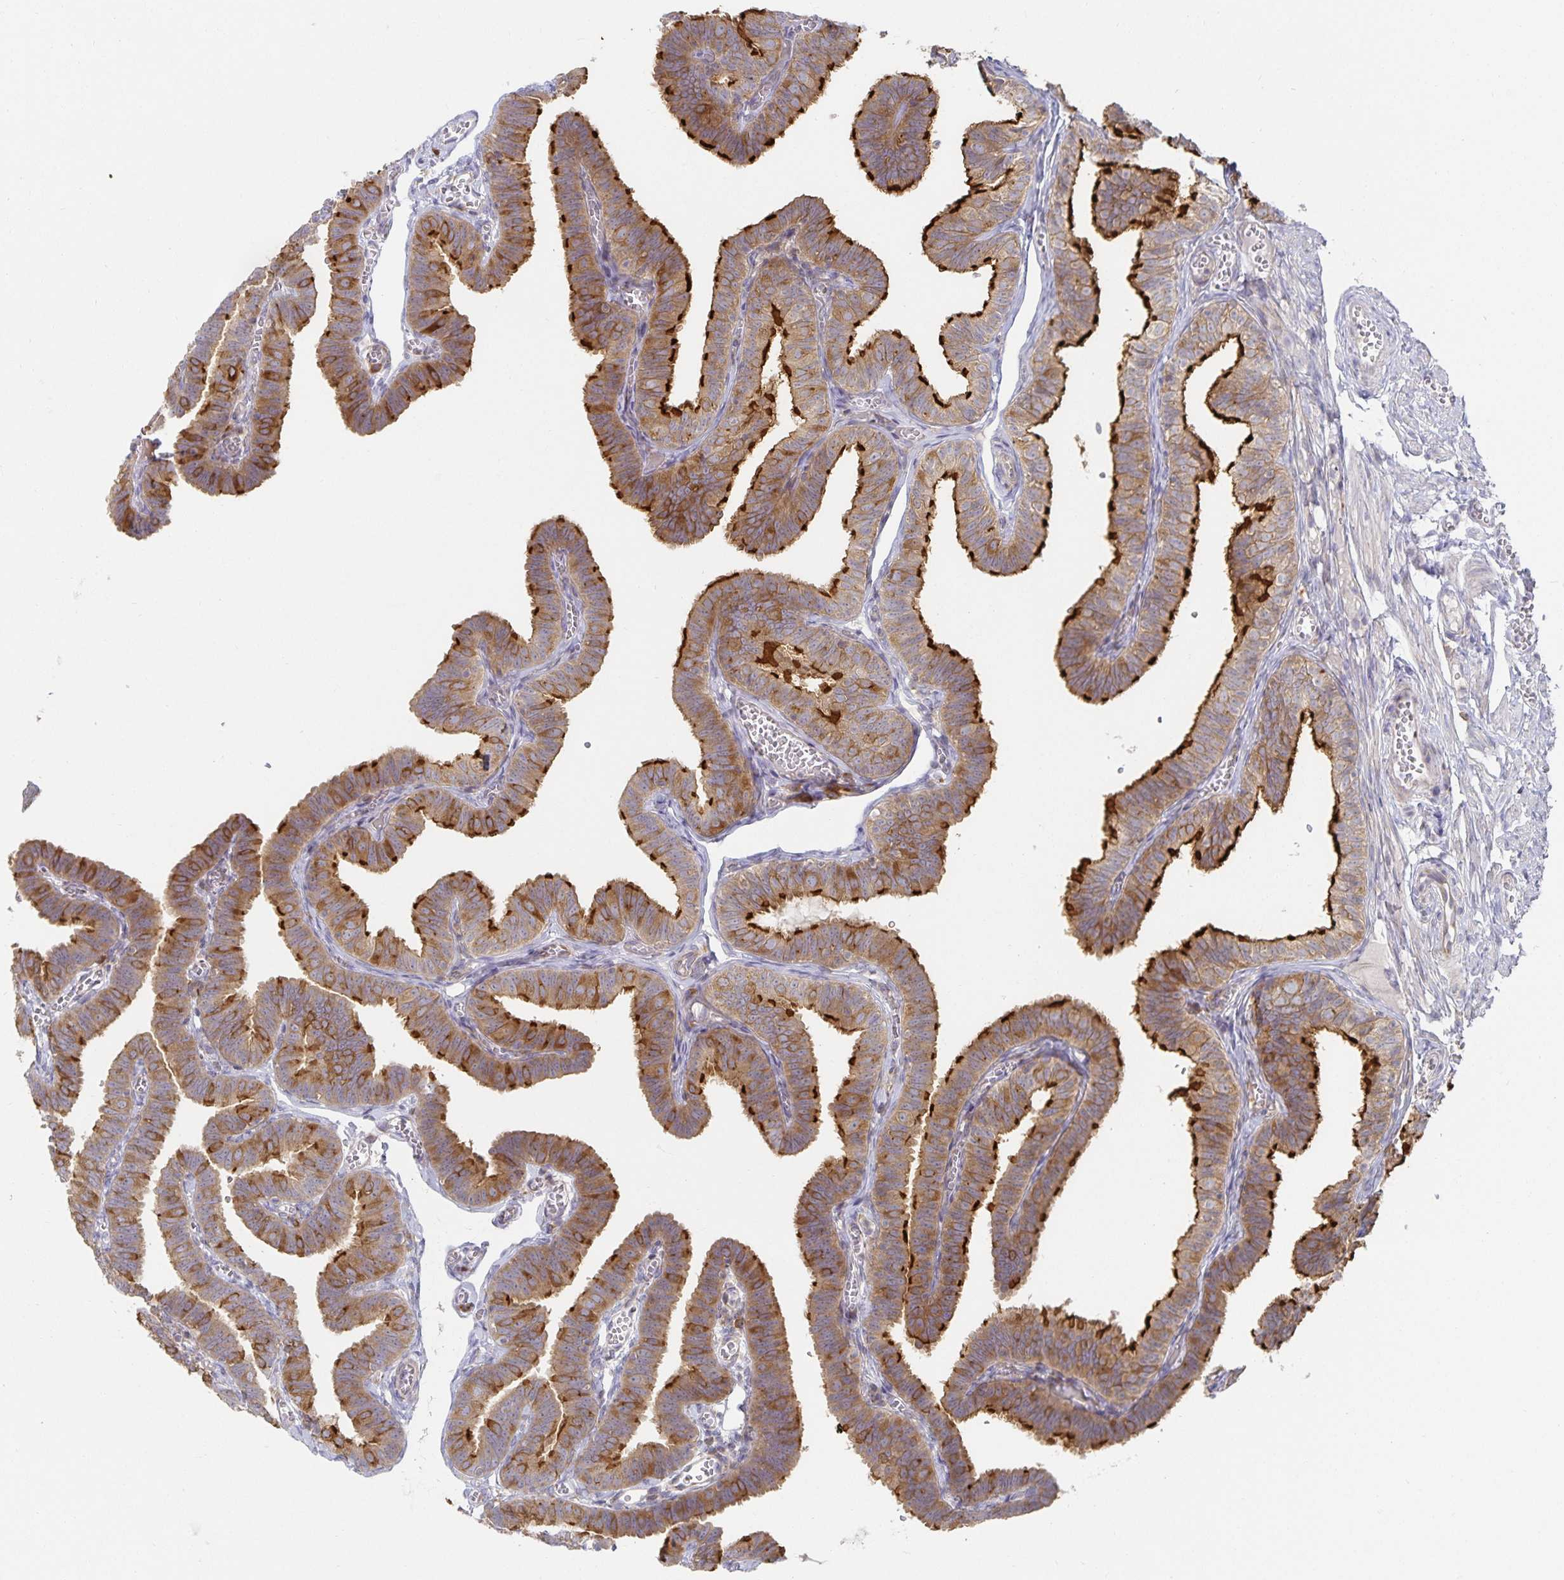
{"staining": {"intensity": "strong", "quantity": "25%-75%", "location": "cytoplasmic/membranous"}, "tissue": "fallopian tube", "cell_type": "Glandular cells", "image_type": "normal", "snomed": [{"axis": "morphology", "description": "Normal tissue, NOS"}, {"axis": "topography", "description": "Fallopian tube"}], "caption": "A photomicrograph of fallopian tube stained for a protein shows strong cytoplasmic/membranous brown staining in glandular cells. (DAB (3,3'-diaminobenzidine) IHC with brightfield microscopy, high magnification).", "gene": "NOMO1", "patient": {"sex": "female", "age": 25}}